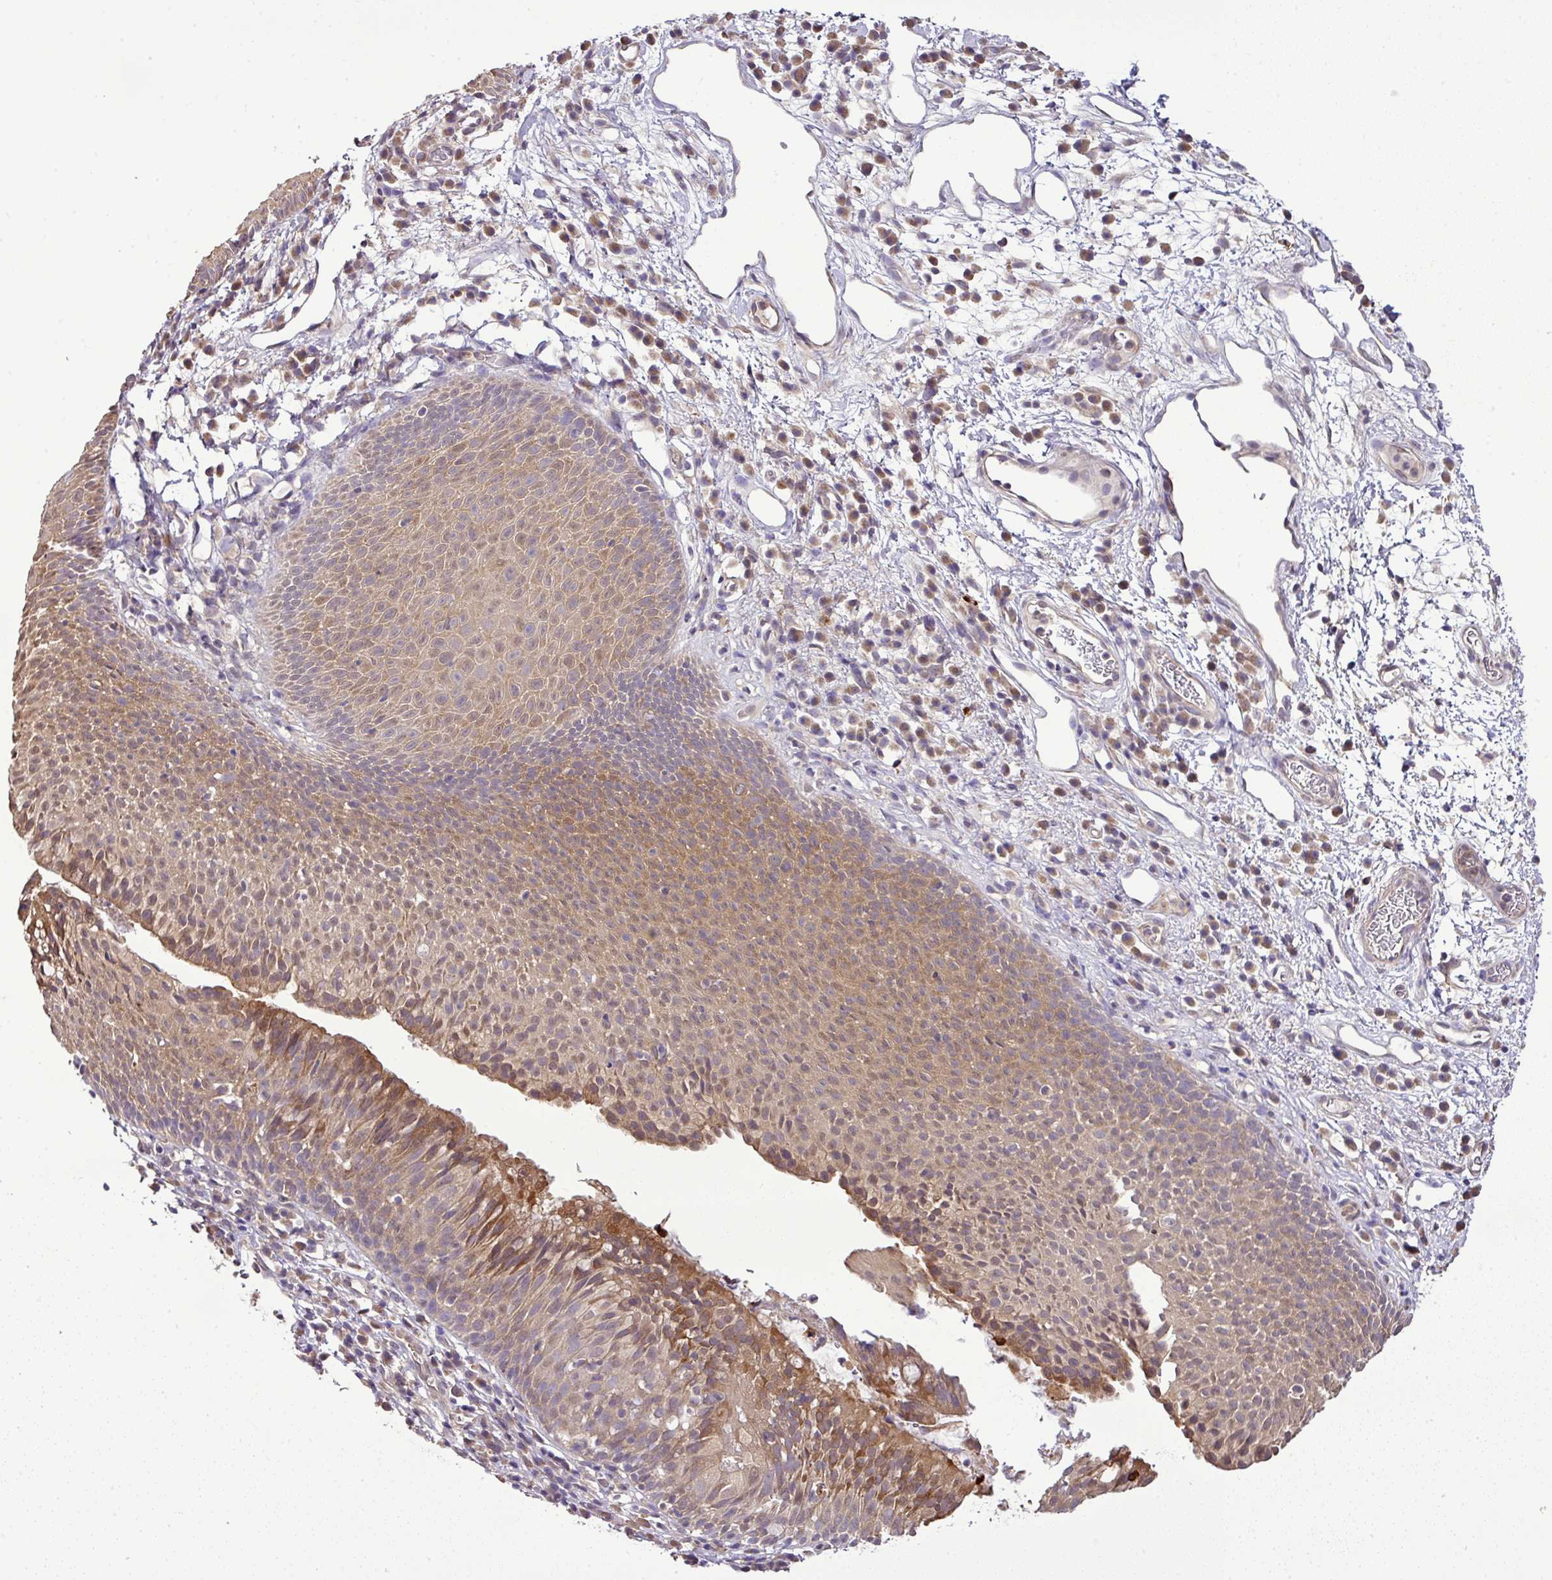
{"staining": {"intensity": "moderate", "quantity": "25%-75%", "location": "cytoplasmic/membranous"}, "tissue": "nasopharynx", "cell_type": "Respiratory epithelial cells", "image_type": "normal", "snomed": [{"axis": "morphology", "description": "Normal tissue, NOS"}, {"axis": "topography", "description": "Lymph node"}, {"axis": "topography", "description": "Cartilage tissue"}, {"axis": "topography", "description": "Nasopharynx"}], "caption": "Unremarkable nasopharynx shows moderate cytoplasmic/membranous staining in about 25%-75% of respiratory epithelial cells.", "gene": "TMEM107", "patient": {"sex": "male", "age": 63}}